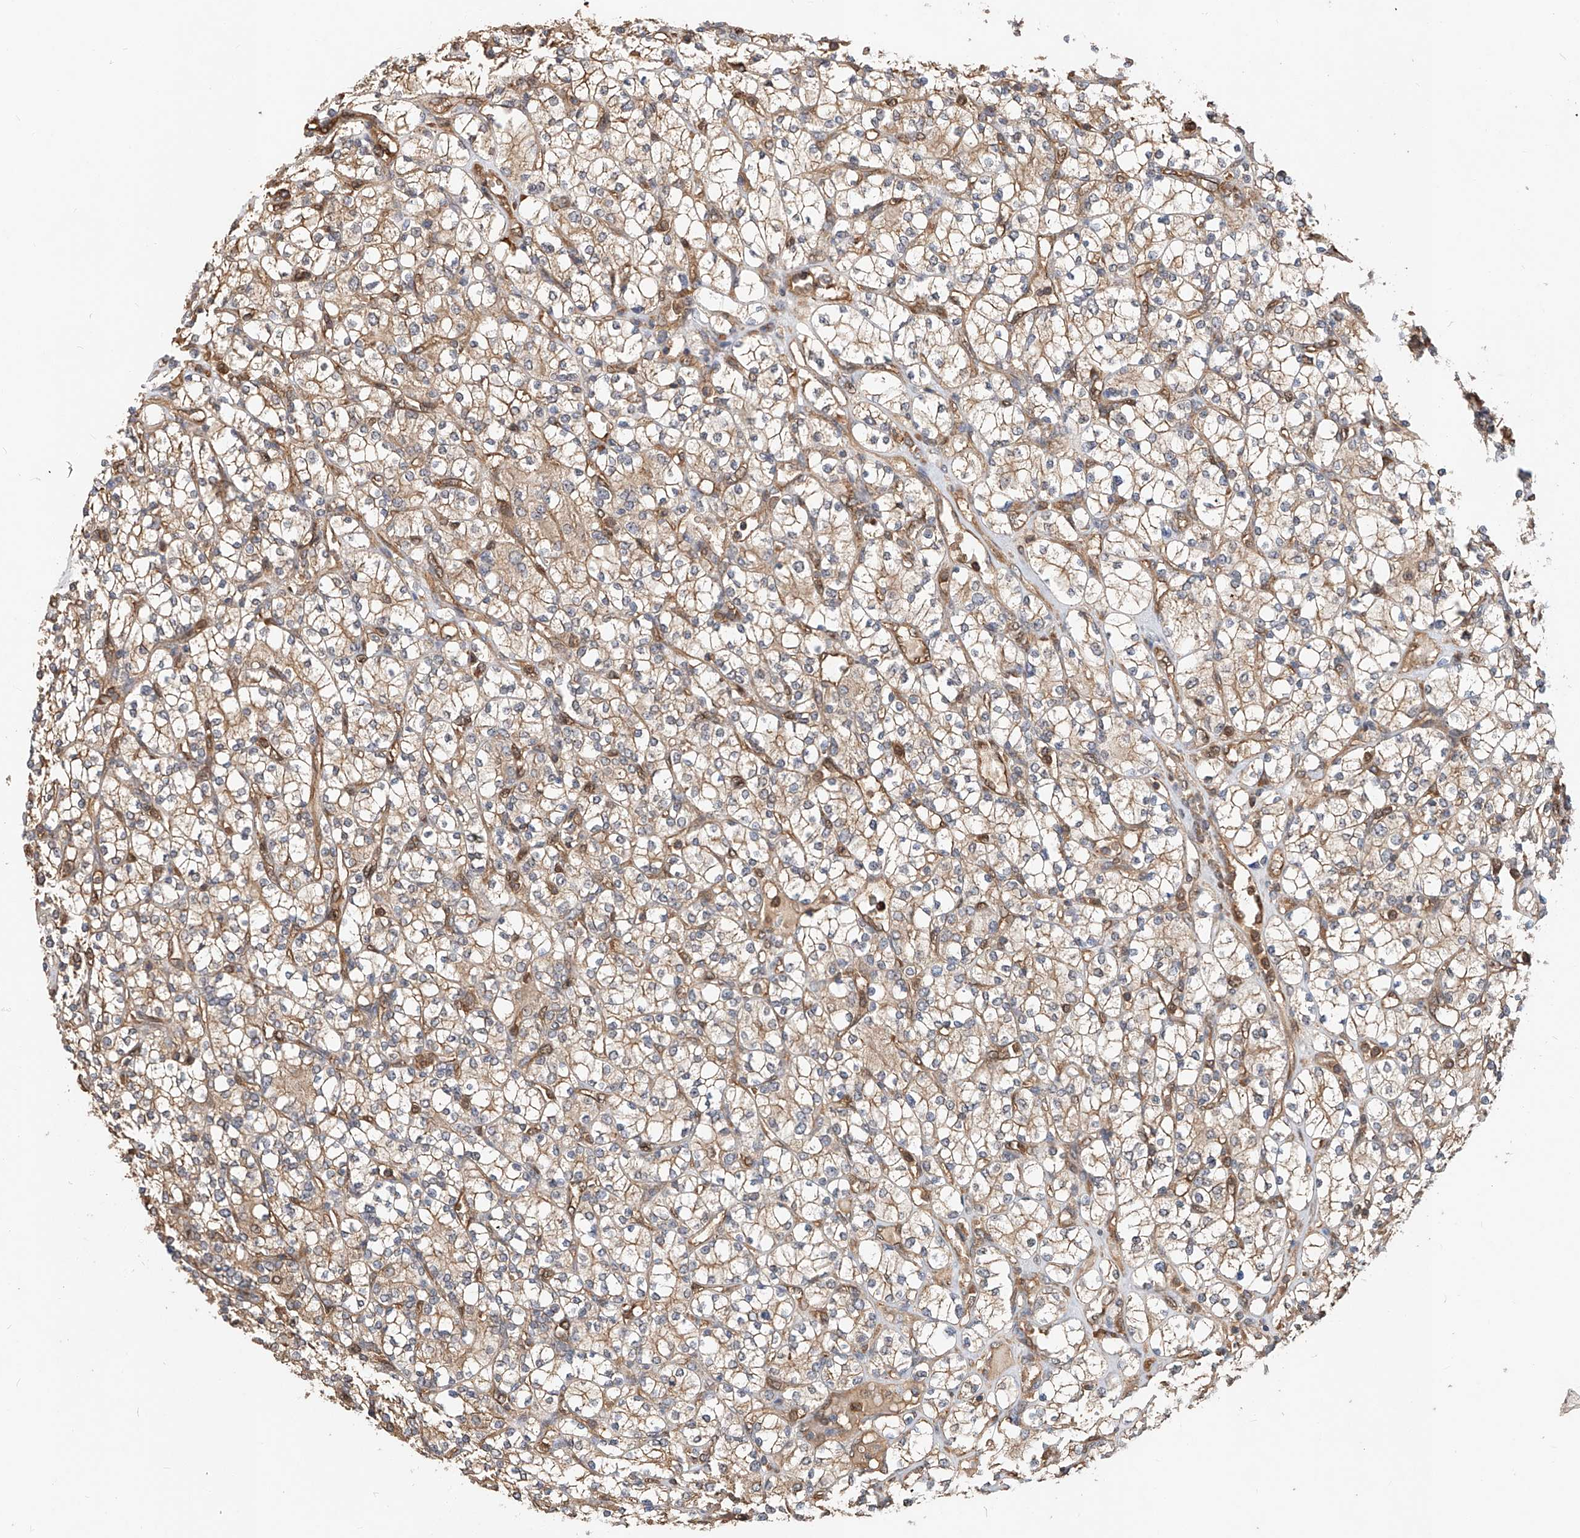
{"staining": {"intensity": "weak", "quantity": ">75%", "location": "cytoplasmic/membranous"}, "tissue": "renal cancer", "cell_type": "Tumor cells", "image_type": "cancer", "snomed": [{"axis": "morphology", "description": "Adenocarcinoma, NOS"}, {"axis": "topography", "description": "Kidney"}], "caption": "This is an image of IHC staining of renal cancer (adenocarcinoma), which shows weak expression in the cytoplasmic/membranous of tumor cells.", "gene": "RILPL2", "patient": {"sex": "male", "age": 77}}